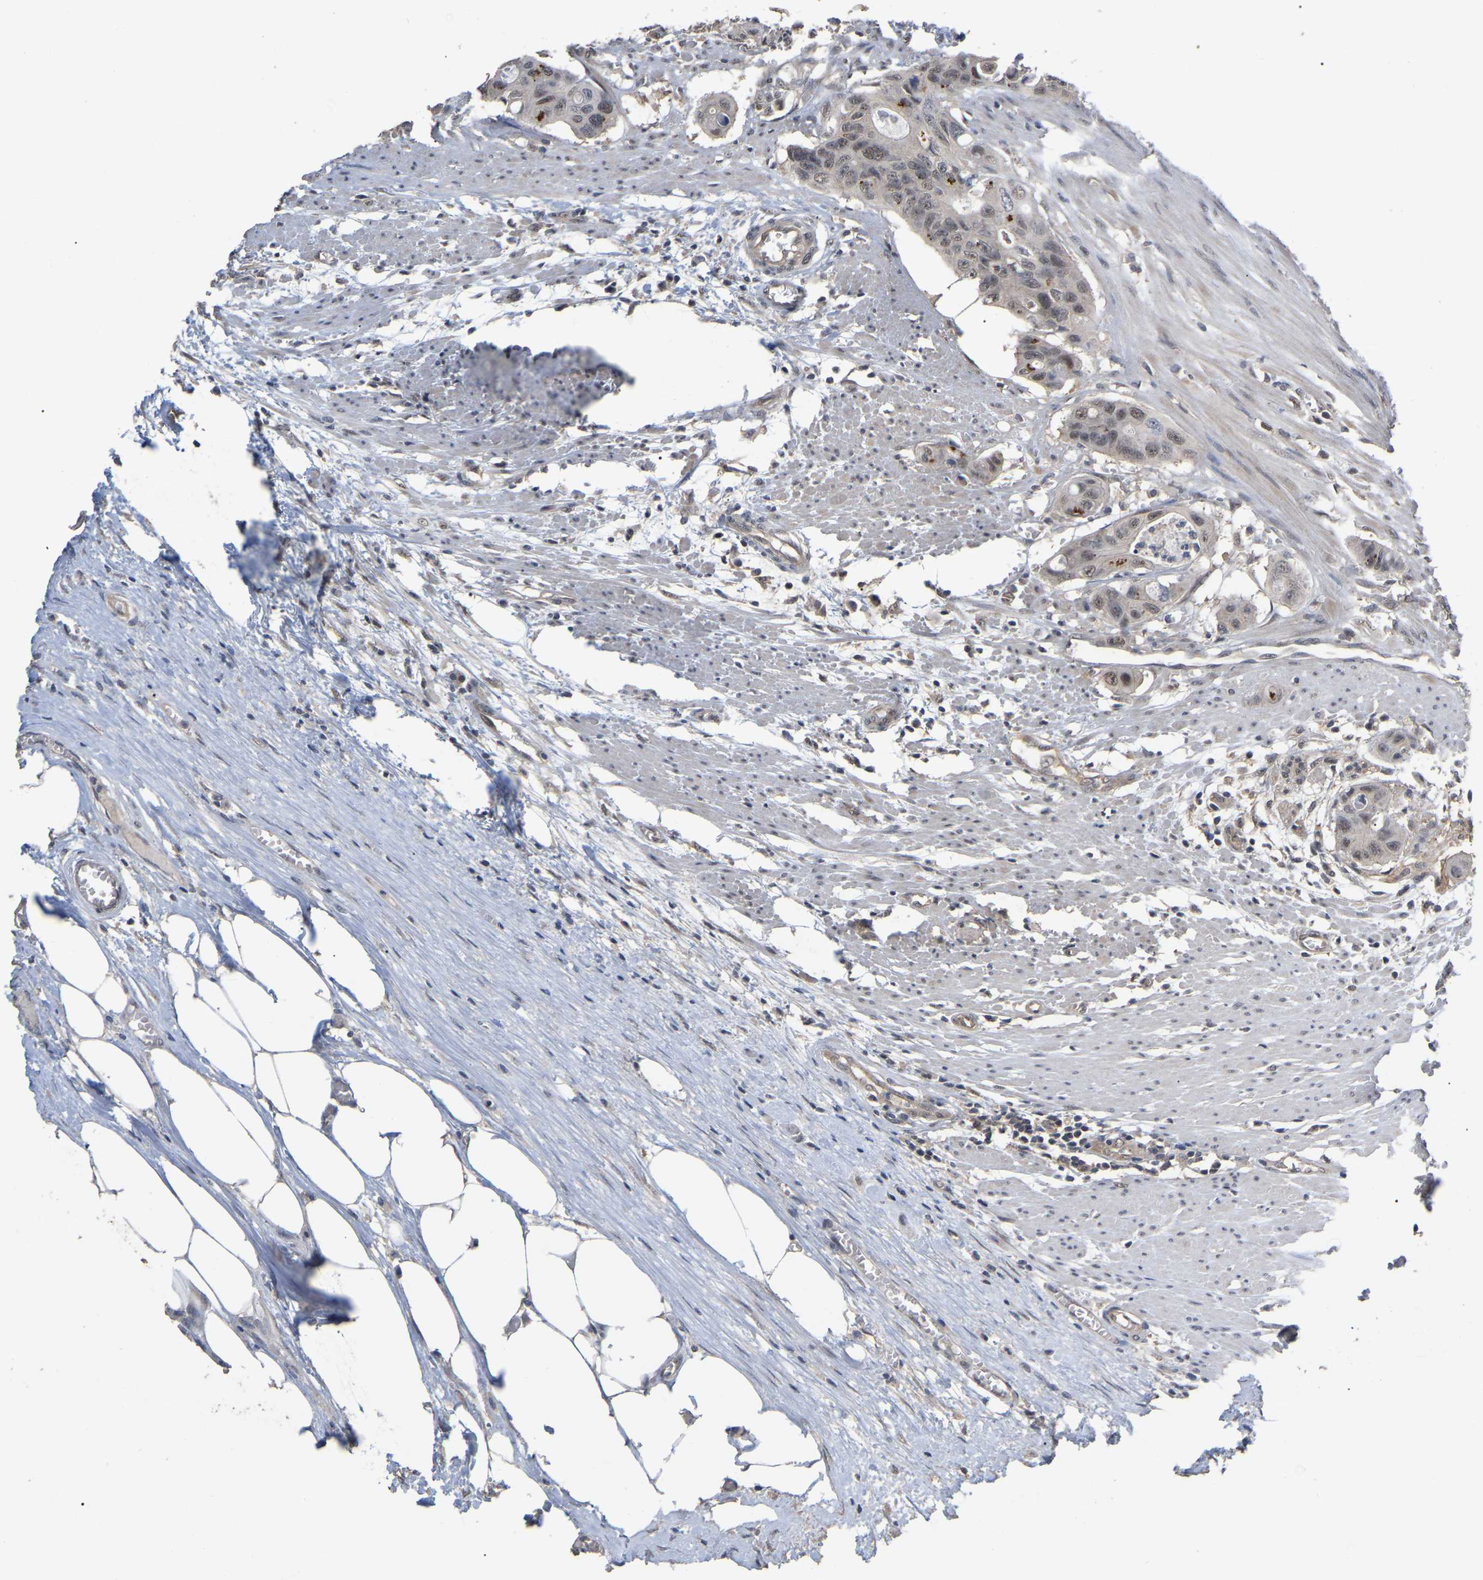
{"staining": {"intensity": "moderate", "quantity": ">75%", "location": "cytoplasmic/membranous,nuclear"}, "tissue": "colorectal cancer", "cell_type": "Tumor cells", "image_type": "cancer", "snomed": [{"axis": "morphology", "description": "Adenocarcinoma, NOS"}, {"axis": "topography", "description": "Colon"}], "caption": "Protein staining displays moderate cytoplasmic/membranous and nuclear positivity in about >75% of tumor cells in colorectal adenocarcinoma.", "gene": "JAZF1", "patient": {"sex": "female", "age": 57}}